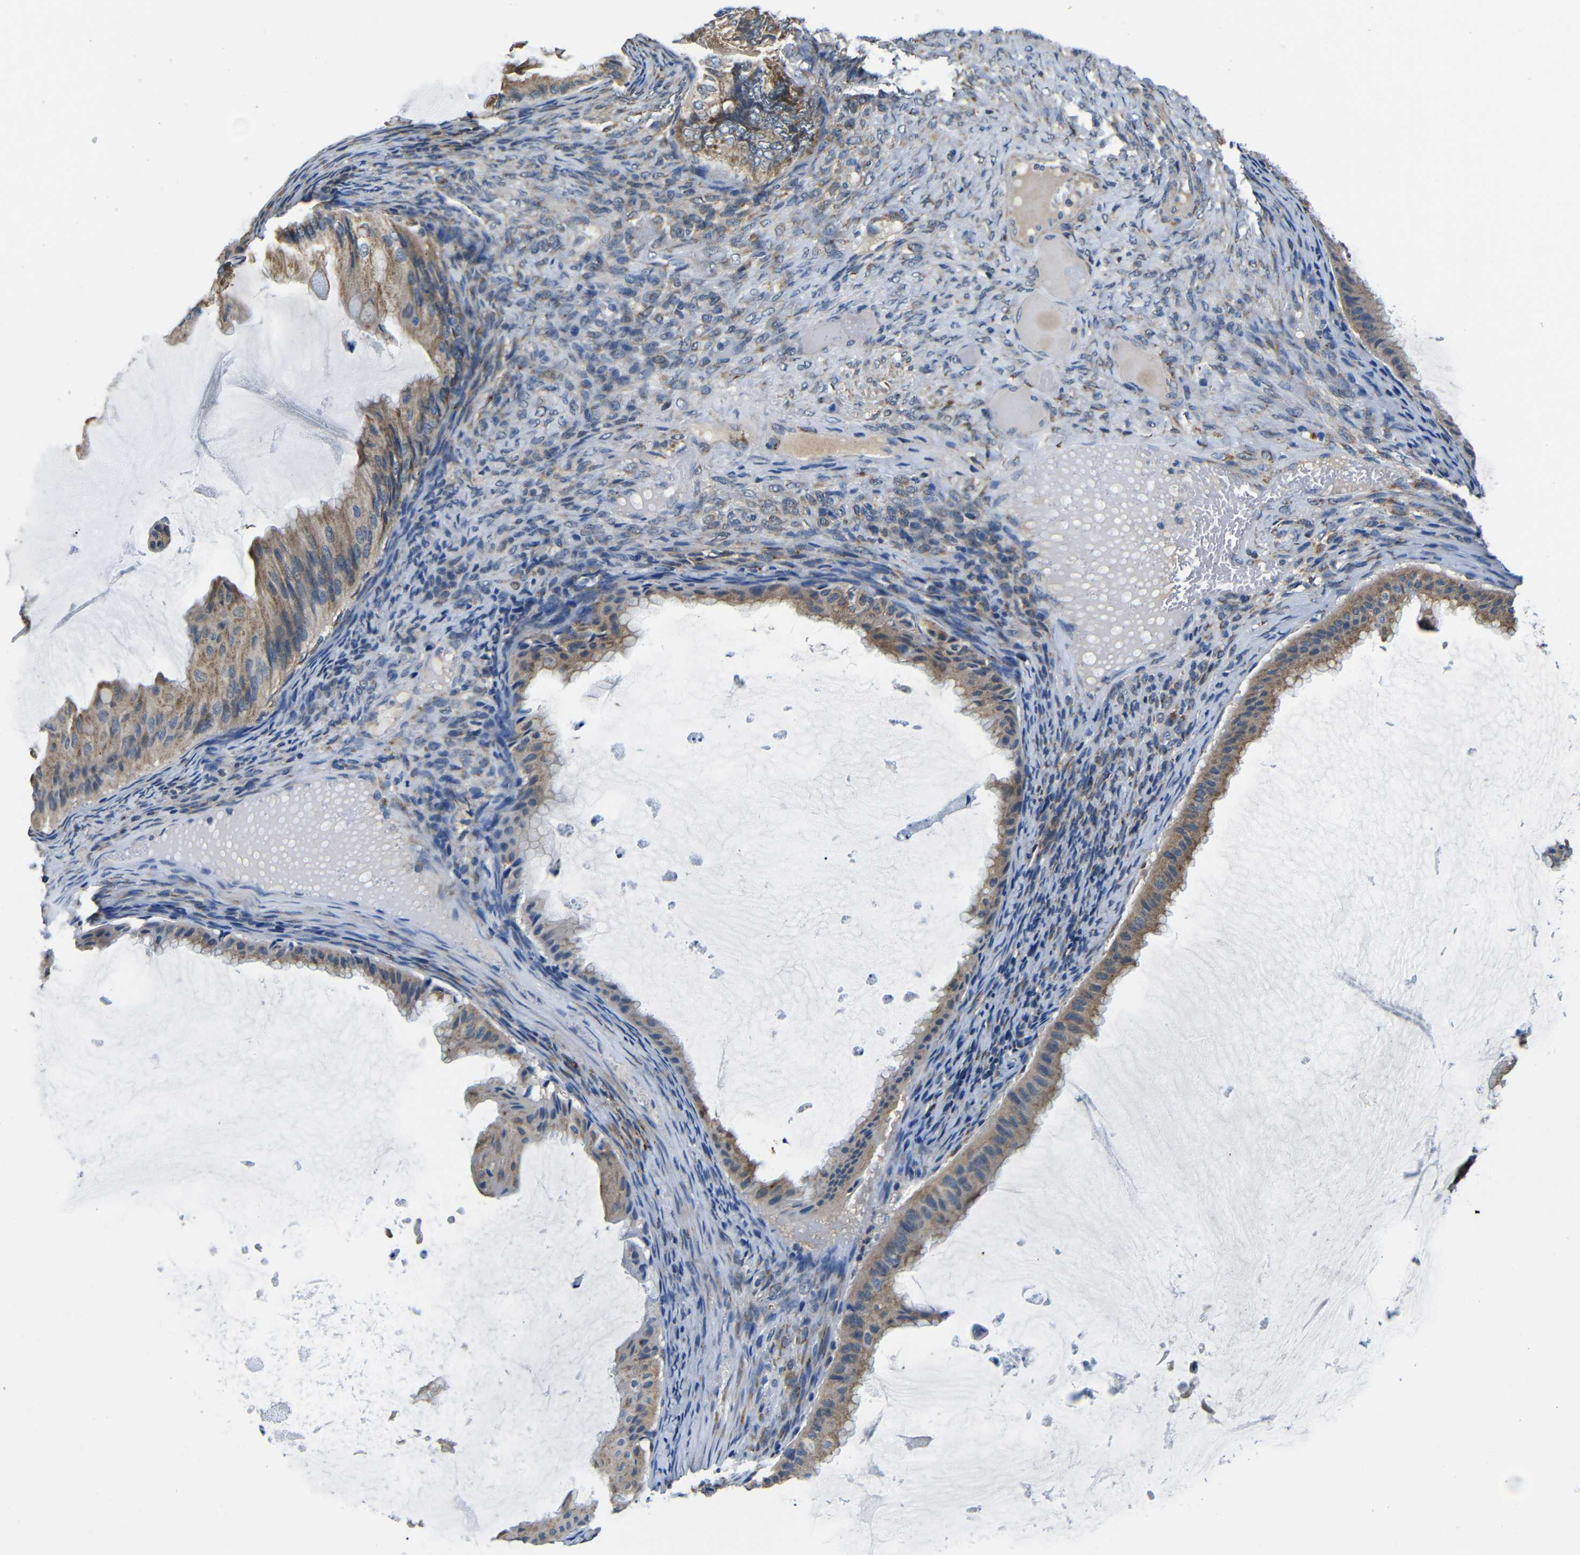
{"staining": {"intensity": "moderate", "quantity": ">75%", "location": "cytoplasmic/membranous"}, "tissue": "ovarian cancer", "cell_type": "Tumor cells", "image_type": "cancer", "snomed": [{"axis": "morphology", "description": "Cystadenocarcinoma, mucinous, NOS"}, {"axis": "topography", "description": "Ovary"}], "caption": "An IHC image of tumor tissue is shown. Protein staining in brown shows moderate cytoplasmic/membranous positivity in ovarian cancer (mucinous cystadenocarcinoma) within tumor cells. (Stains: DAB (3,3'-diaminobenzidine) in brown, nuclei in blue, Microscopy: brightfield microscopy at high magnification).", "gene": "FKBP14", "patient": {"sex": "female", "age": 61}}